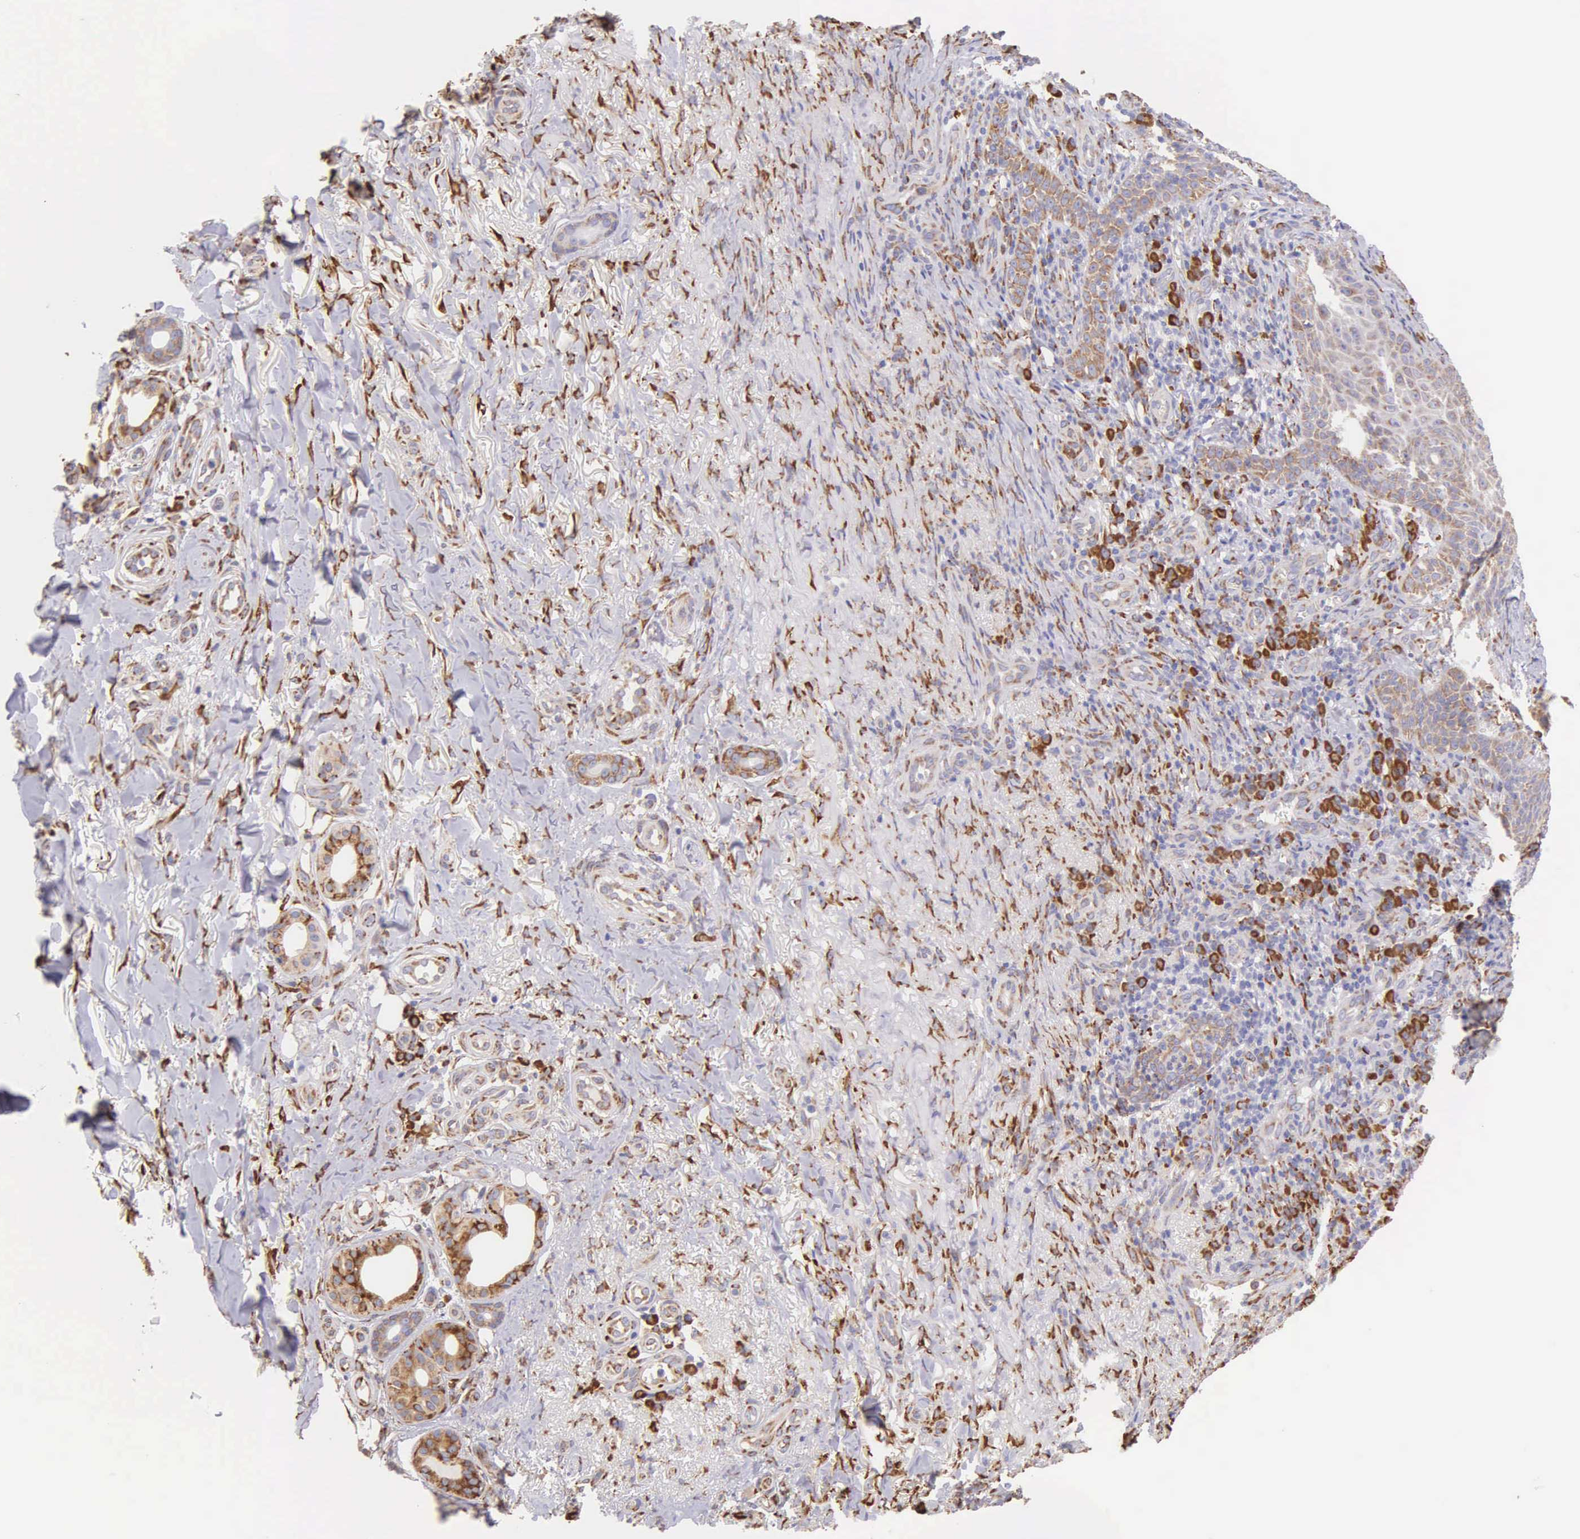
{"staining": {"intensity": "moderate", "quantity": ">75%", "location": "cytoplasmic/membranous"}, "tissue": "skin cancer", "cell_type": "Tumor cells", "image_type": "cancer", "snomed": [{"axis": "morphology", "description": "Basal cell carcinoma"}, {"axis": "topography", "description": "Skin"}], "caption": "Skin cancer (basal cell carcinoma) stained with immunohistochemistry displays moderate cytoplasmic/membranous expression in about >75% of tumor cells. (DAB IHC, brown staining for protein, blue staining for nuclei).", "gene": "CKAP4", "patient": {"sex": "male", "age": 81}}